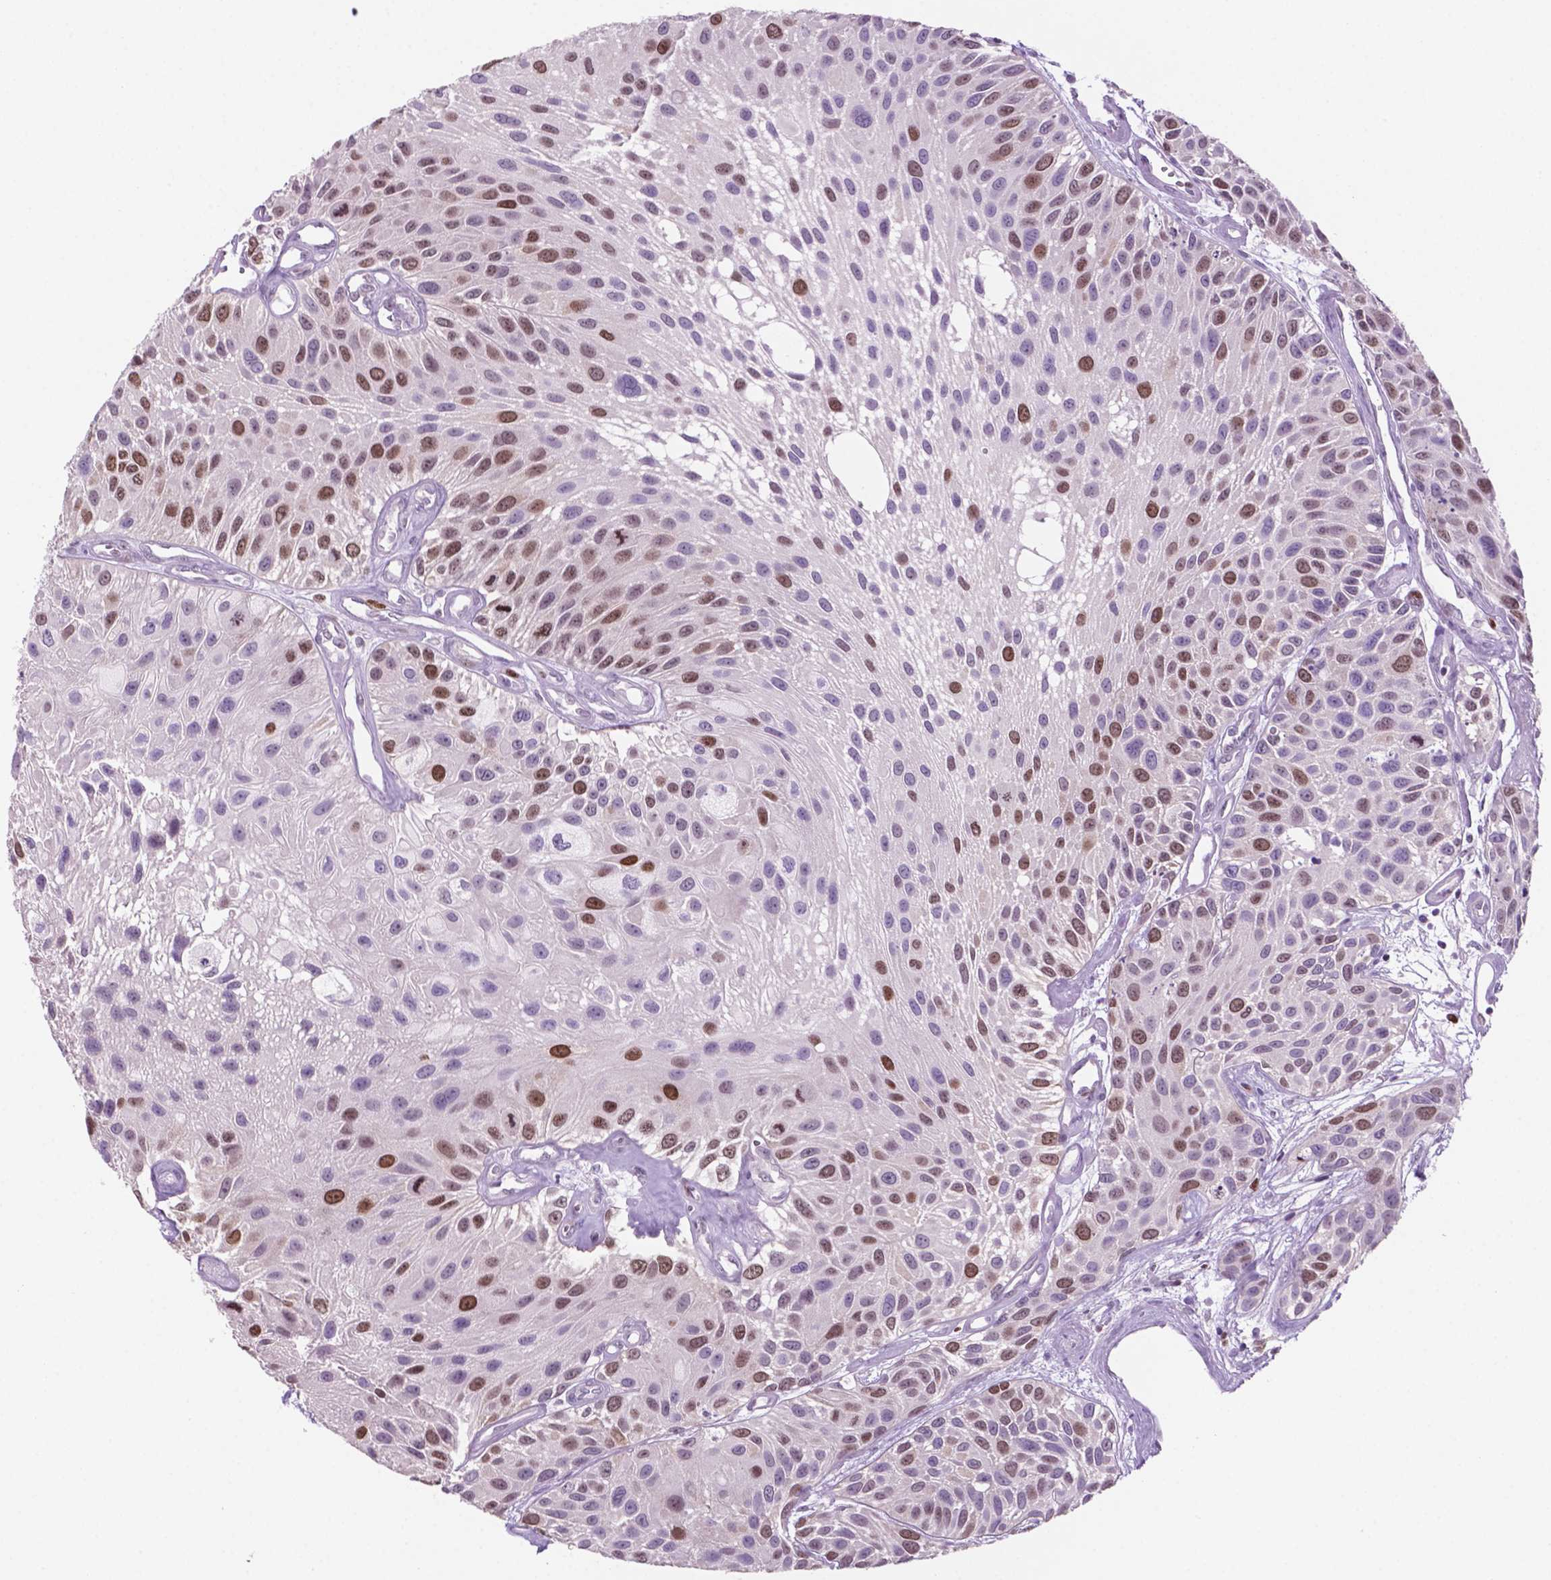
{"staining": {"intensity": "strong", "quantity": "25%-75%", "location": "nuclear"}, "tissue": "urothelial cancer", "cell_type": "Tumor cells", "image_type": "cancer", "snomed": [{"axis": "morphology", "description": "Urothelial carcinoma, Low grade"}, {"axis": "topography", "description": "Urinary bladder"}], "caption": "A brown stain highlights strong nuclear positivity of a protein in human urothelial cancer tumor cells.", "gene": "NCAPH2", "patient": {"sex": "female", "age": 87}}